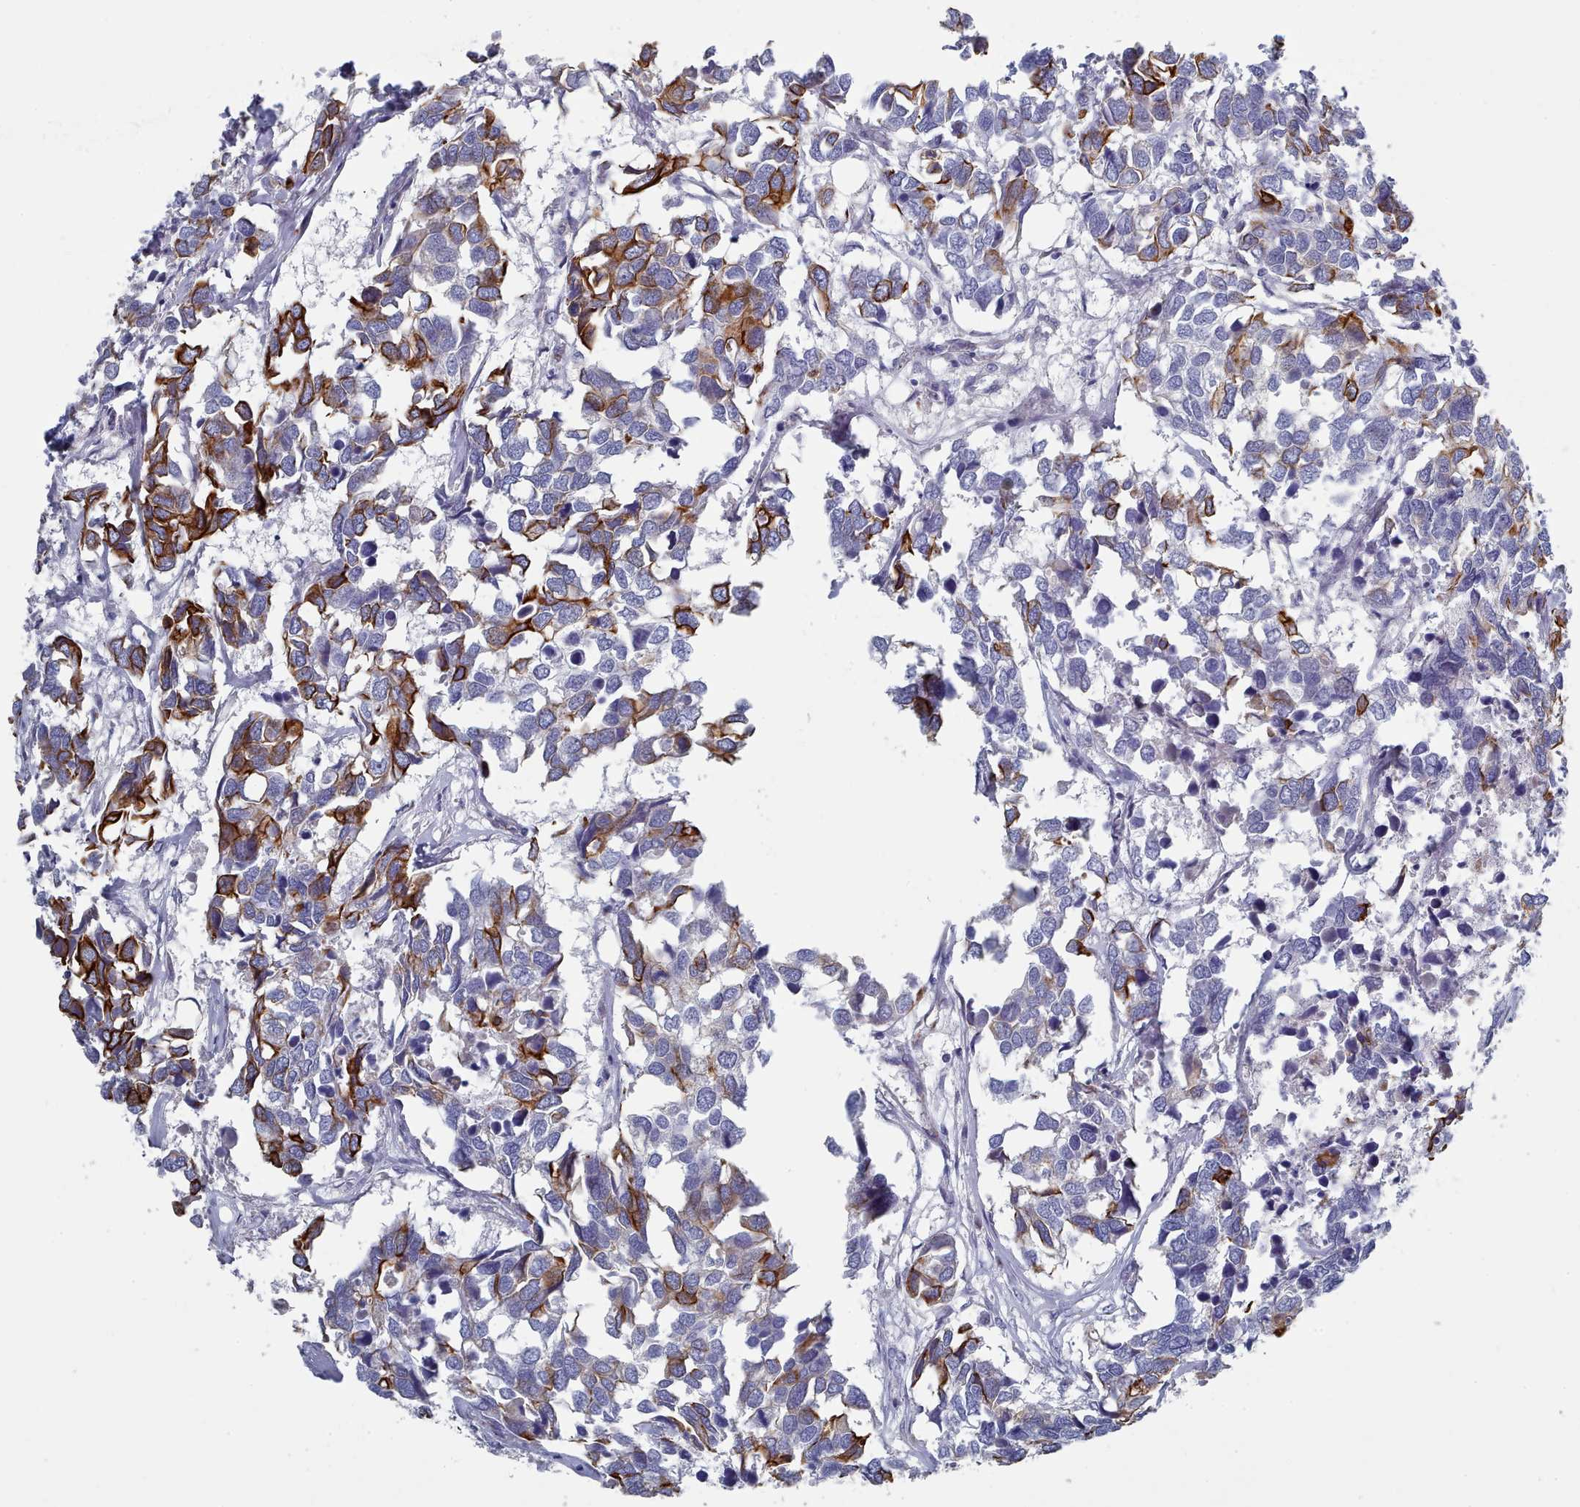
{"staining": {"intensity": "strong", "quantity": "25%-75%", "location": "cytoplasmic/membranous"}, "tissue": "breast cancer", "cell_type": "Tumor cells", "image_type": "cancer", "snomed": [{"axis": "morphology", "description": "Duct carcinoma"}, {"axis": "topography", "description": "Breast"}], "caption": "Human infiltrating ductal carcinoma (breast) stained with a brown dye demonstrates strong cytoplasmic/membranous positive expression in approximately 25%-75% of tumor cells.", "gene": "PDE4C", "patient": {"sex": "female", "age": 83}}